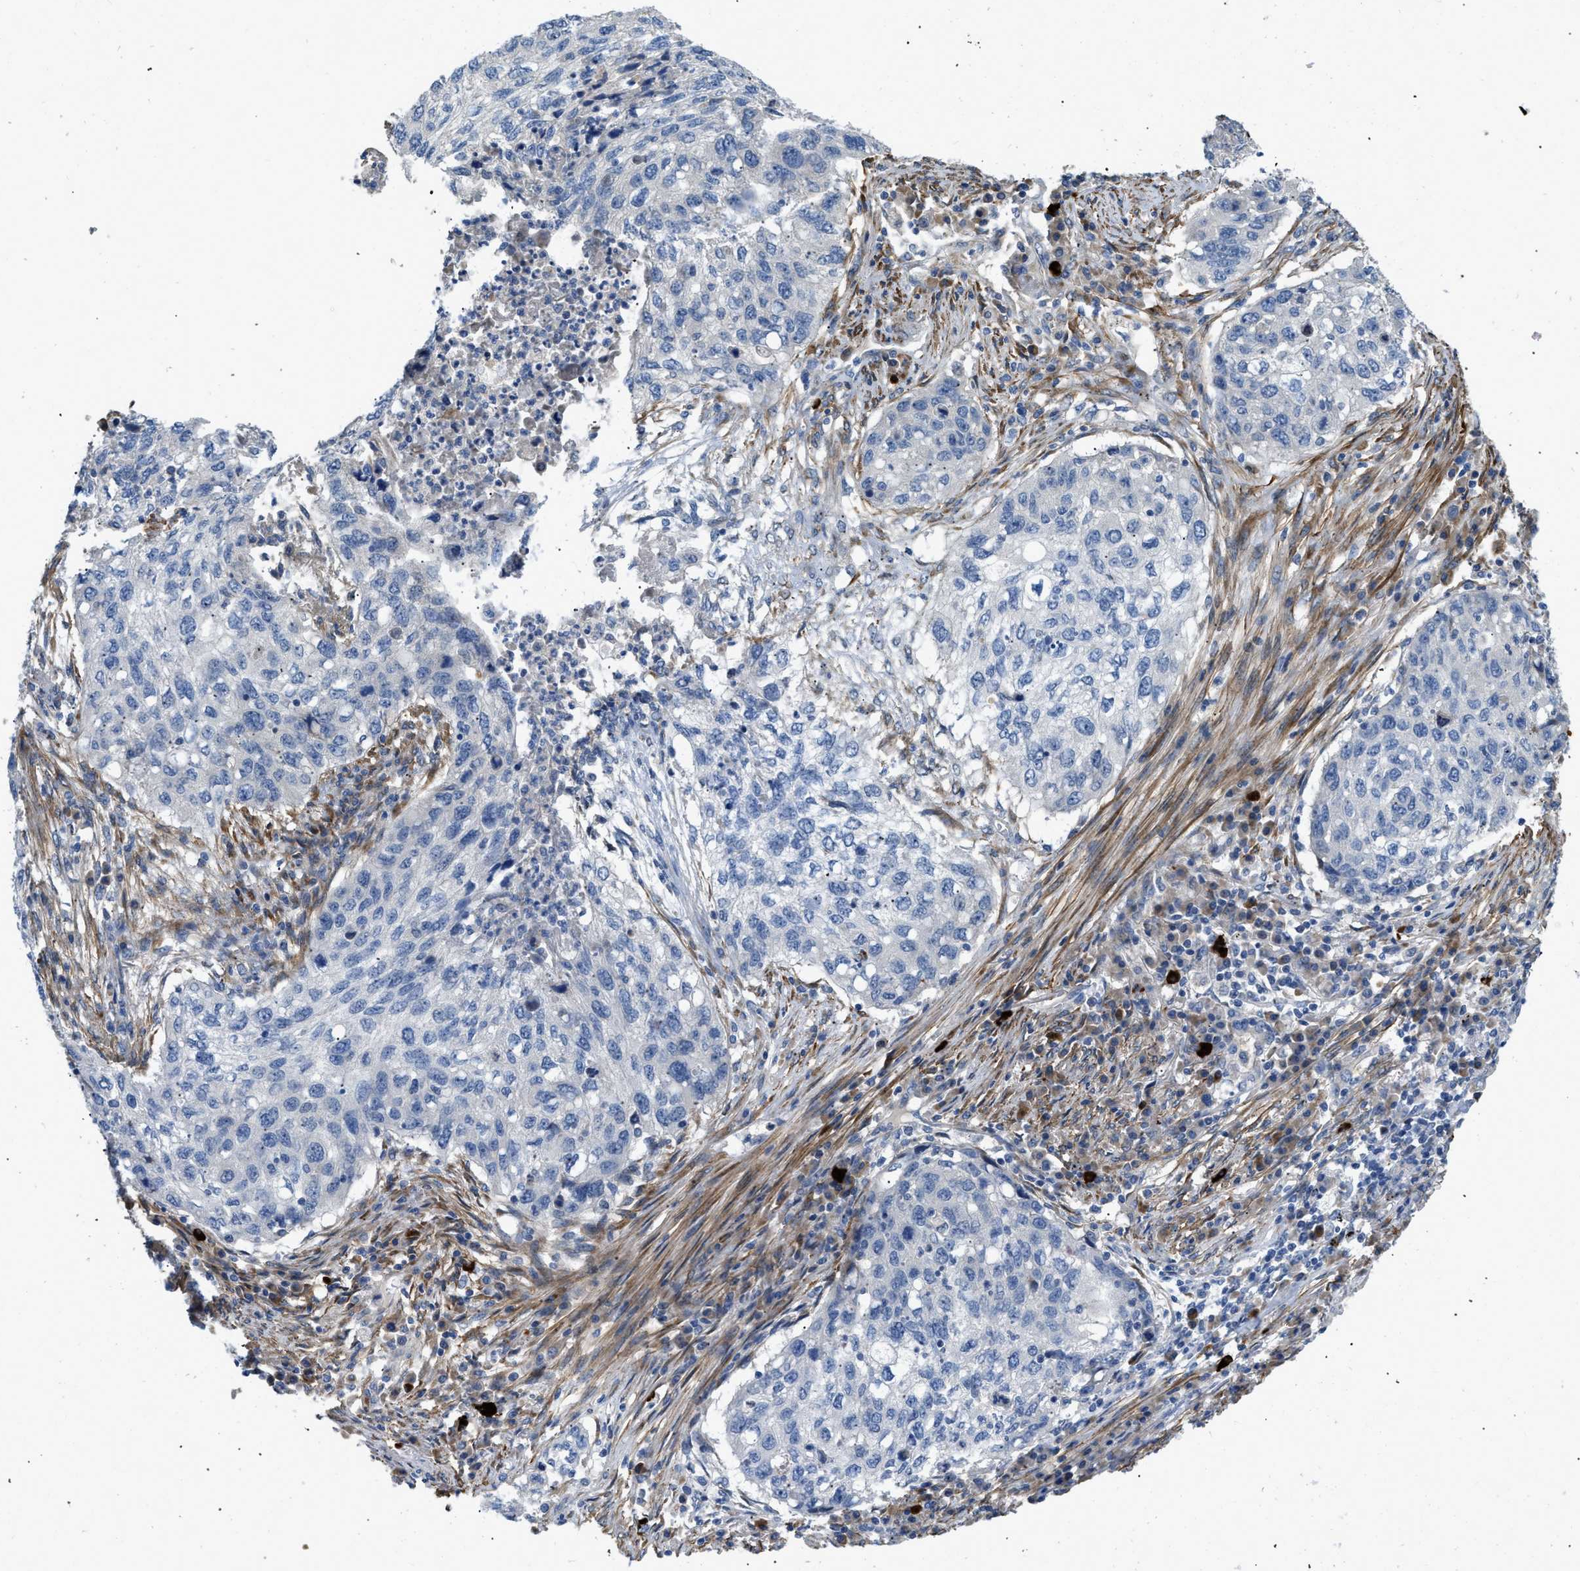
{"staining": {"intensity": "negative", "quantity": "none", "location": "none"}, "tissue": "lung cancer", "cell_type": "Tumor cells", "image_type": "cancer", "snomed": [{"axis": "morphology", "description": "Squamous cell carcinoma, NOS"}, {"axis": "topography", "description": "Lung"}], "caption": "The image exhibits no significant expression in tumor cells of lung cancer (squamous cell carcinoma).", "gene": "BMPR1A", "patient": {"sex": "female", "age": 63}}